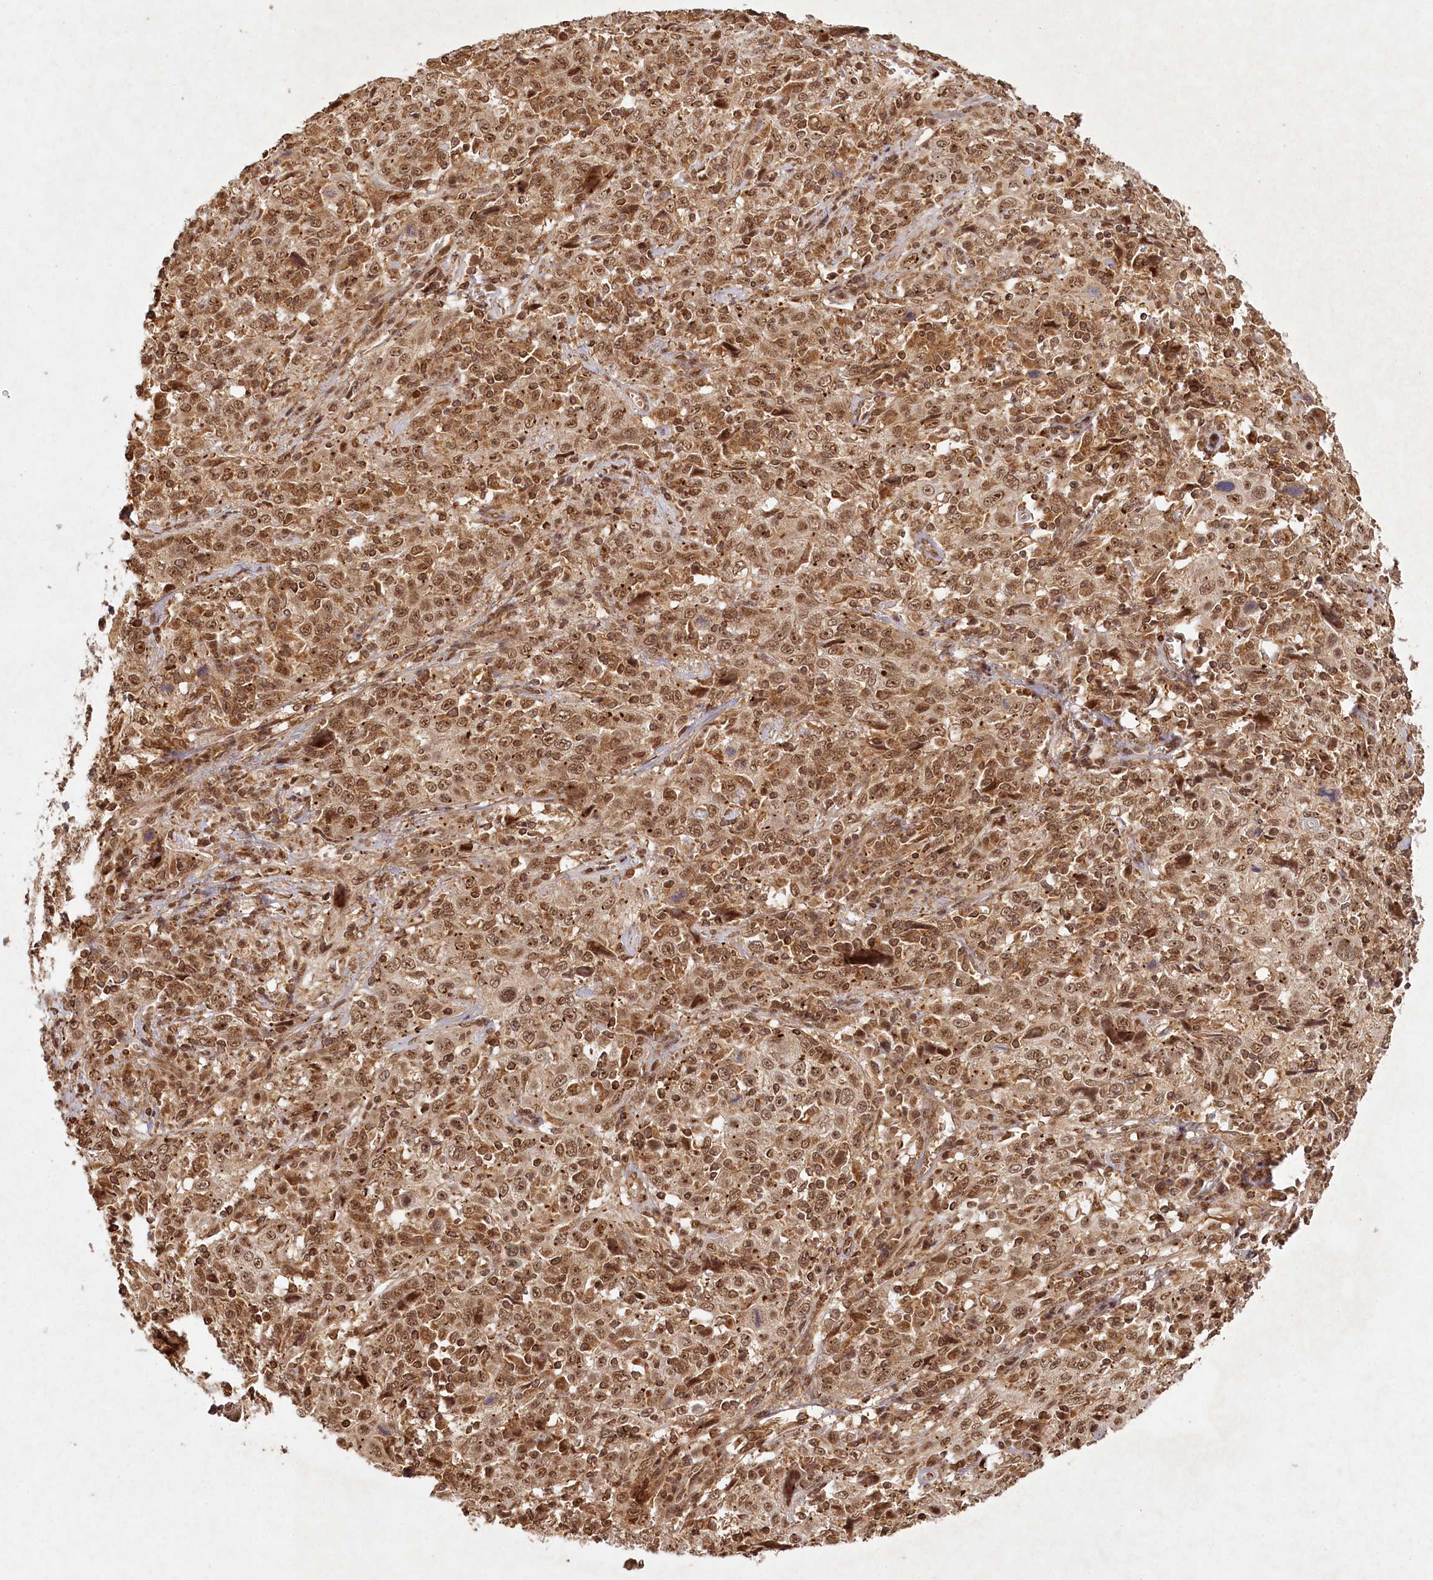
{"staining": {"intensity": "moderate", "quantity": ">75%", "location": "cytoplasmic/membranous,nuclear"}, "tissue": "cervical cancer", "cell_type": "Tumor cells", "image_type": "cancer", "snomed": [{"axis": "morphology", "description": "Squamous cell carcinoma, NOS"}, {"axis": "topography", "description": "Cervix"}], "caption": "DAB (3,3'-diaminobenzidine) immunohistochemical staining of human squamous cell carcinoma (cervical) displays moderate cytoplasmic/membranous and nuclear protein positivity in about >75% of tumor cells.", "gene": "MICU1", "patient": {"sex": "female", "age": 46}}